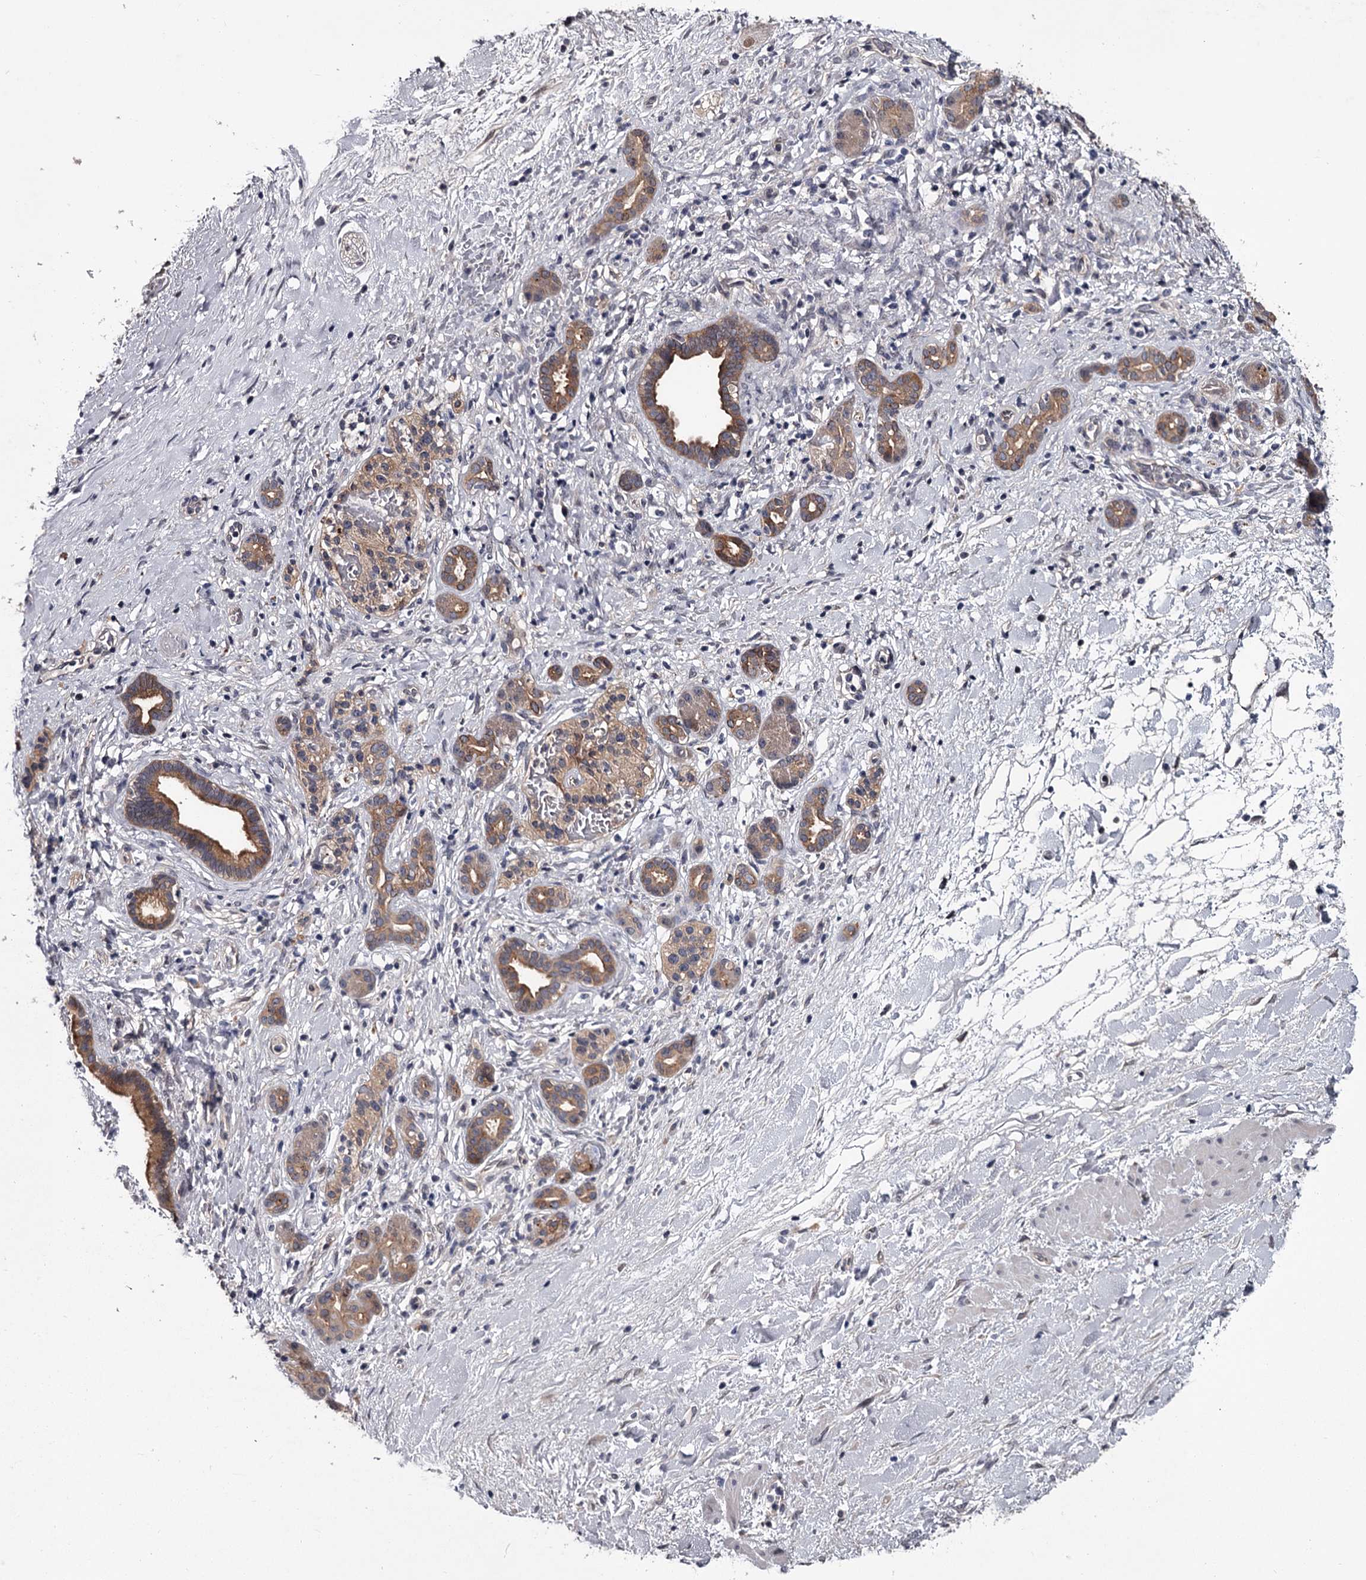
{"staining": {"intensity": "moderate", "quantity": ">75%", "location": "cytoplasmic/membranous"}, "tissue": "pancreatic cancer", "cell_type": "Tumor cells", "image_type": "cancer", "snomed": [{"axis": "morphology", "description": "Normal tissue, NOS"}, {"axis": "morphology", "description": "Adenocarcinoma, NOS"}, {"axis": "topography", "description": "Pancreas"}, {"axis": "topography", "description": "Peripheral nerve tissue"}], "caption": "Protein expression analysis of human pancreatic cancer reveals moderate cytoplasmic/membranous staining in about >75% of tumor cells. (DAB IHC with brightfield microscopy, high magnification).", "gene": "DAO", "patient": {"sex": "female", "age": 77}}